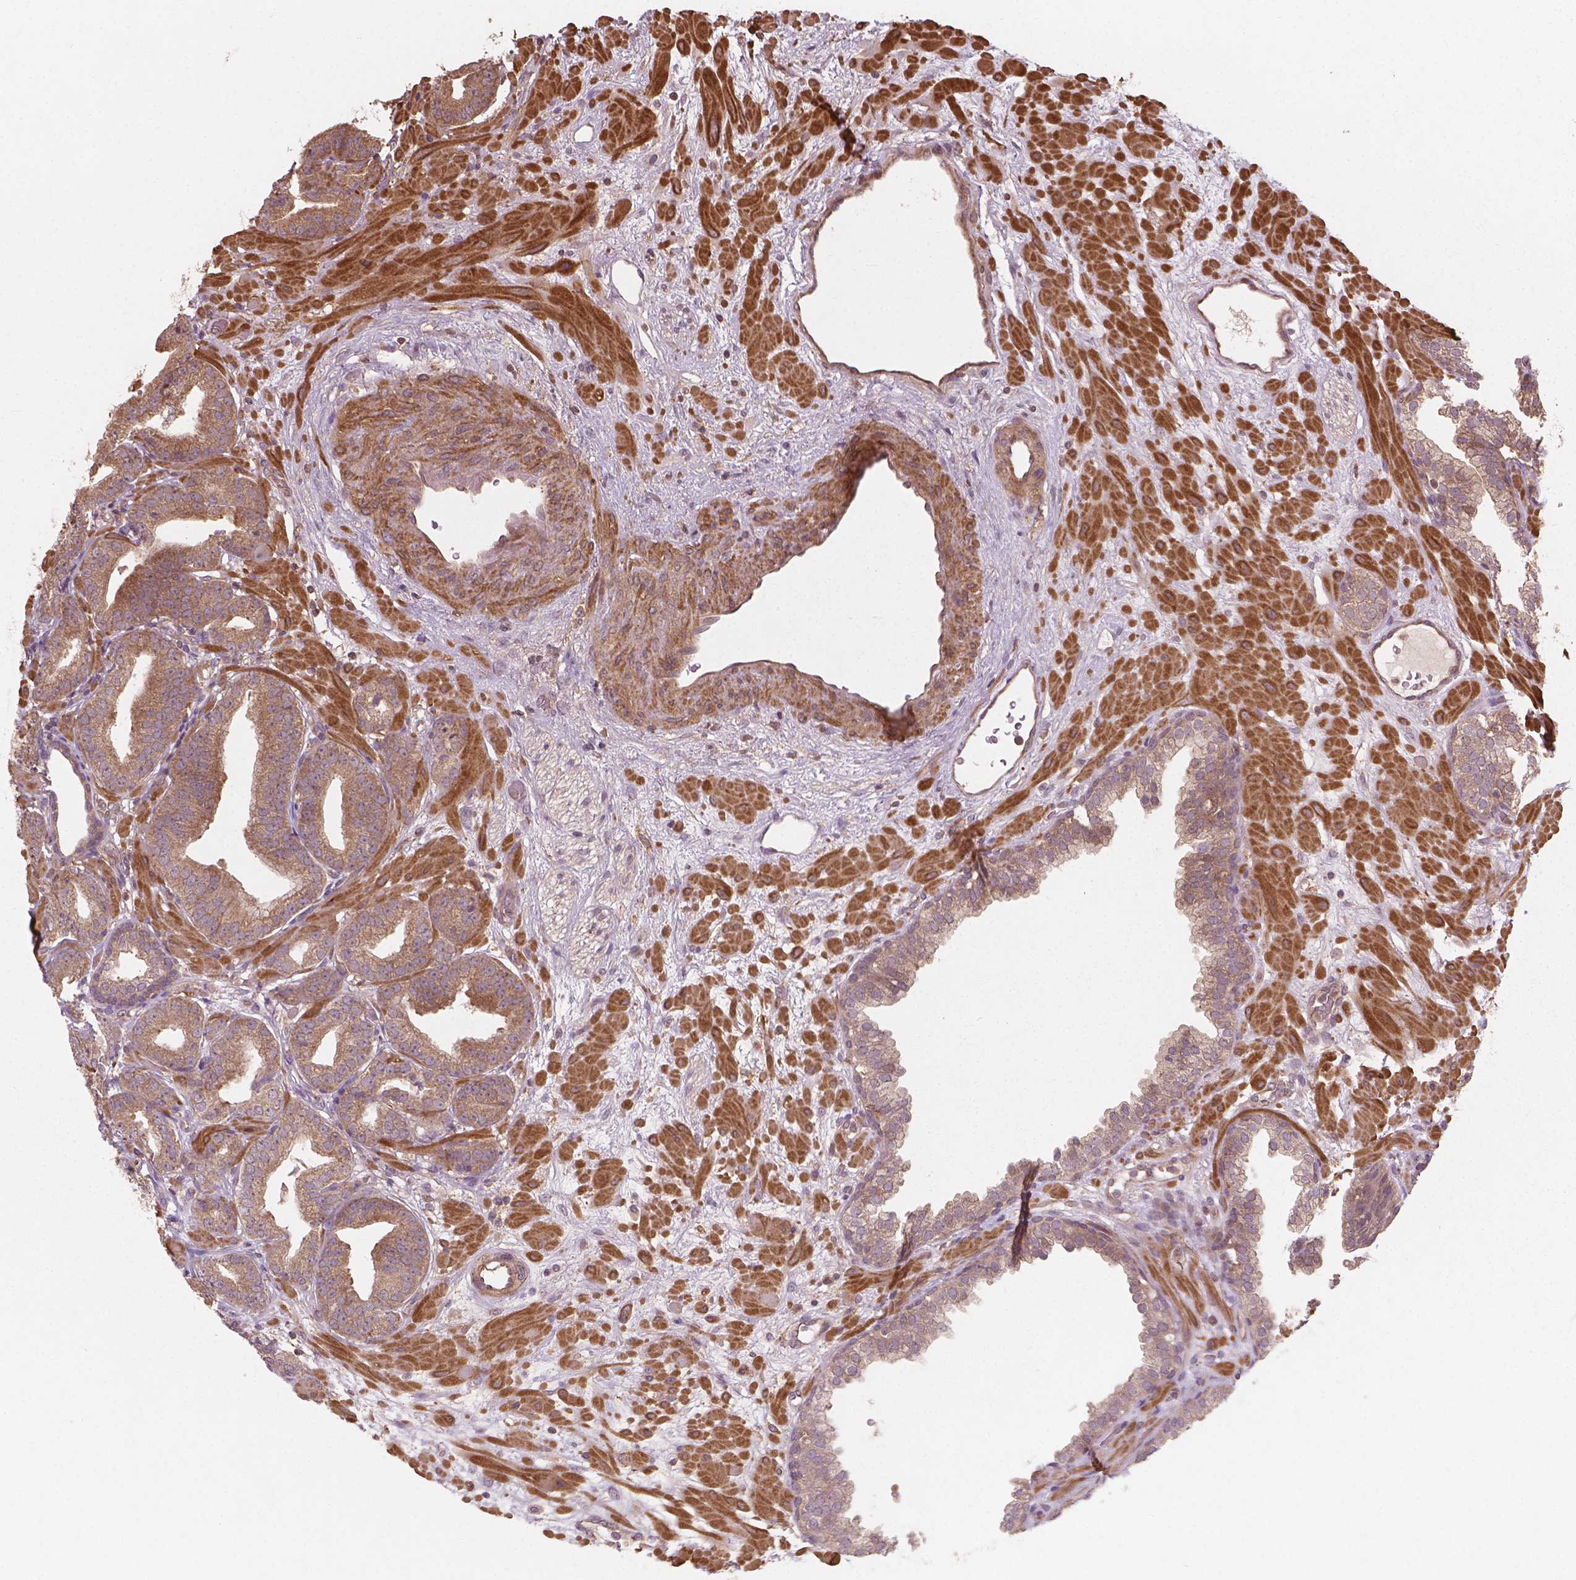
{"staining": {"intensity": "moderate", "quantity": ">75%", "location": "cytoplasmic/membranous"}, "tissue": "prostate cancer", "cell_type": "Tumor cells", "image_type": "cancer", "snomed": [{"axis": "morphology", "description": "Adenocarcinoma, Low grade"}, {"axis": "topography", "description": "Prostate"}], "caption": "There is medium levels of moderate cytoplasmic/membranous staining in tumor cells of prostate cancer, as demonstrated by immunohistochemical staining (brown color).", "gene": "CYFIP2", "patient": {"sex": "male", "age": 68}}